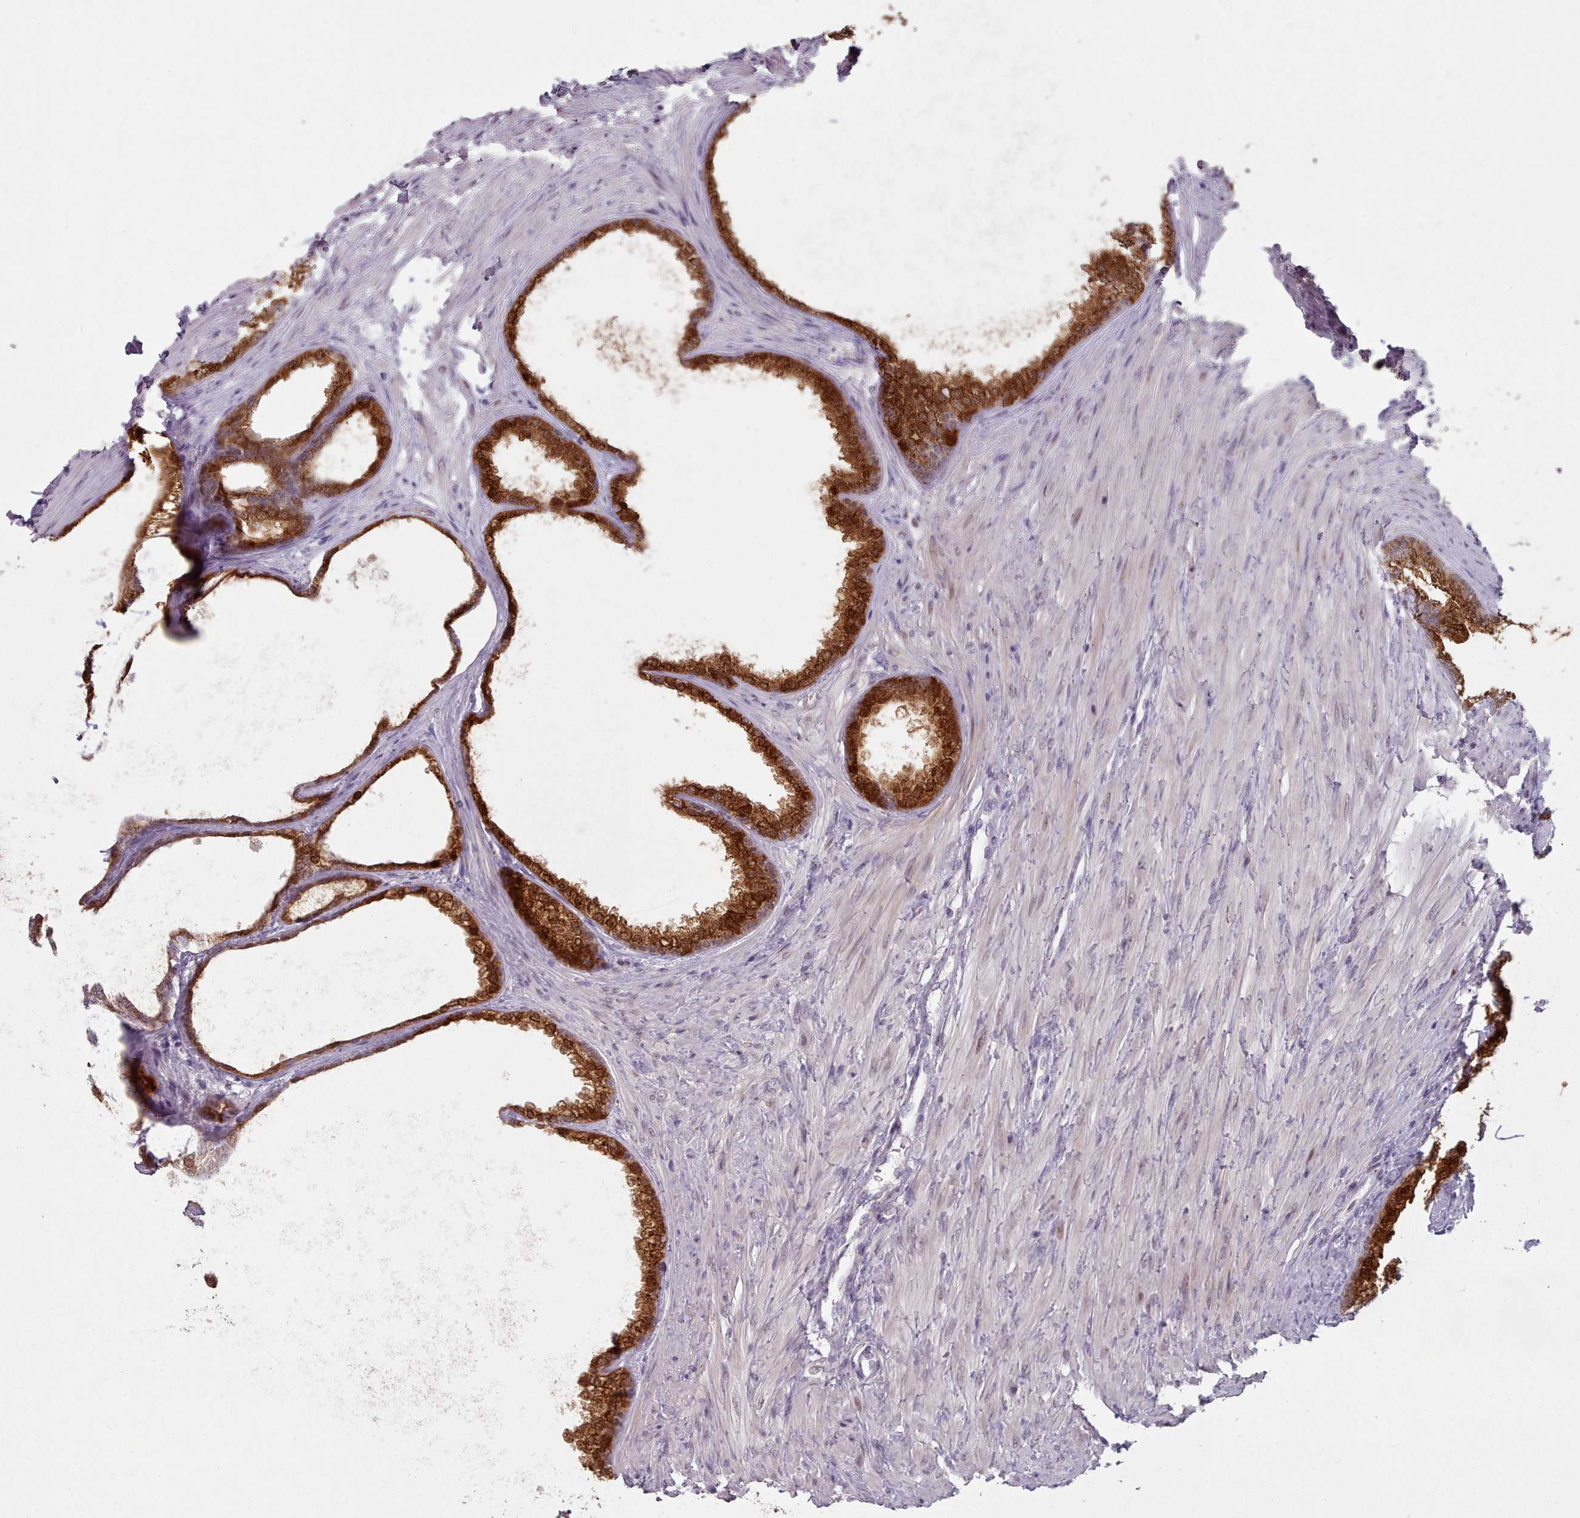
{"staining": {"intensity": "strong", "quantity": ">75%", "location": "cytoplasmic/membranous,nuclear"}, "tissue": "prostate", "cell_type": "Glandular cells", "image_type": "normal", "snomed": [{"axis": "morphology", "description": "Normal tissue, NOS"}, {"axis": "topography", "description": "Prostate"}], "caption": "Immunohistochemical staining of benign human prostate displays >75% levels of strong cytoplasmic/membranous,nuclear protein staining in approximately >75% of glandular cells. Nuclei are stained in blue.", "gene": "MAN1B1", "patient": {"sex": "male", "age": 76}}